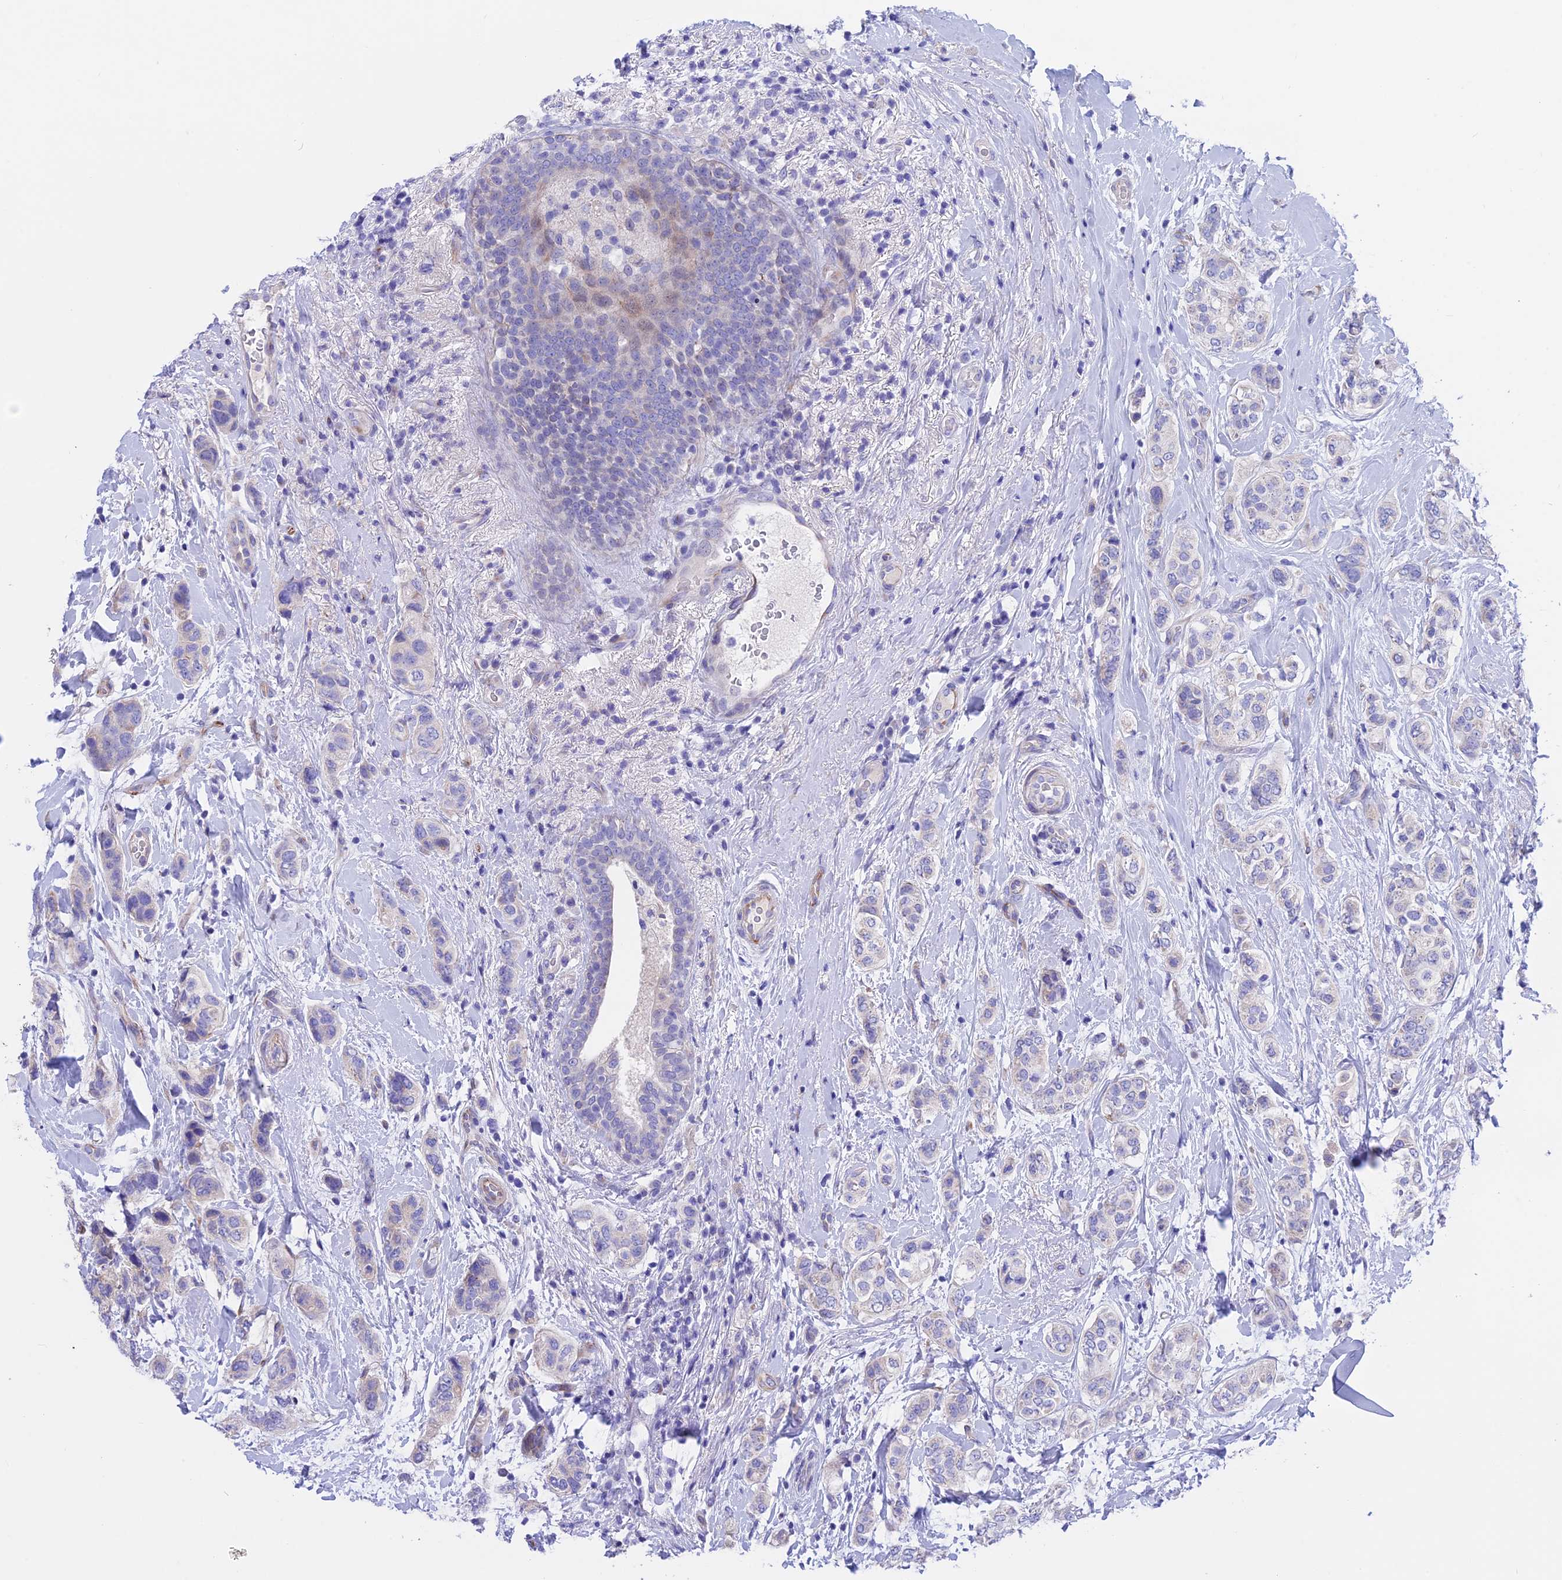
{"staining": {"intensity": "negative", "quantity": "none", "location": "none"}, "tissue": "breast cancer", "cell_type": "Tumor cells", "image_type": "cancer", "snomed": [{"axis": "morphology", "description": "Lobular carcinoma"}, {"axis": "topography", "description": "Breast"}], "caption": "An immunohistochemistry image of breast lobular carcinoma is shown. There is no staining in tumor cells of breast lobular carcinoma.", "gene": "TMEM138", "patient": {"sex": "female", "age": 51}}